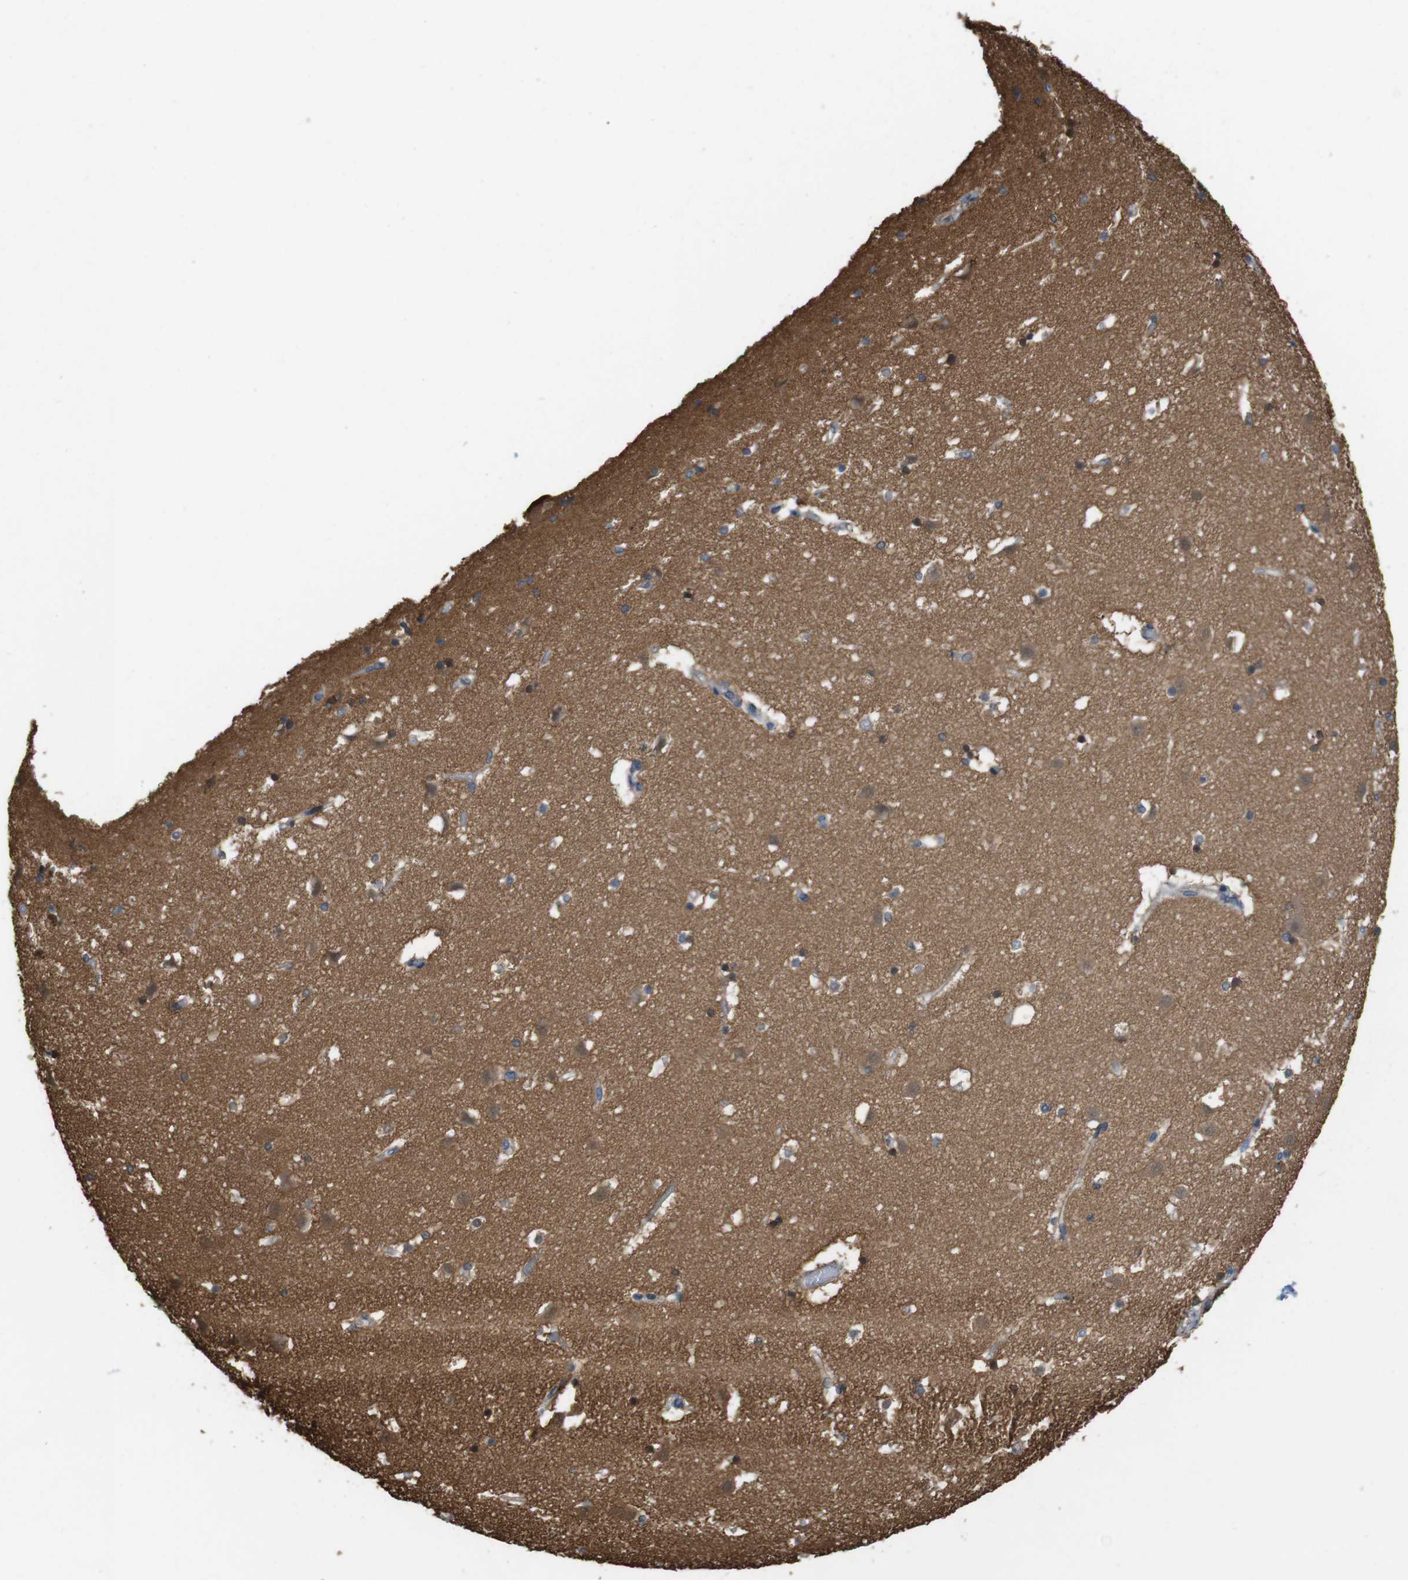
{"staining": {"intensity": "strong", "quantity": "25%-75%", "location": "cytoplasmic/membranous"}, "tissue": "caudate", "cell_type": "Glial cells", "image_type": "normal", "snomed": [{"axis": "morphology", "description": "Normal tissue, NOS"}, {"axis": "topography", "description": "Lateral ventricle wall"}], "caption": "A brown stain highlights strong cytoplasmic/membranous staining of a protein in glial cells of unremarkable human caudate.", "gene": "PCDH10", "patient": {"sex": "male", "age": 45}}